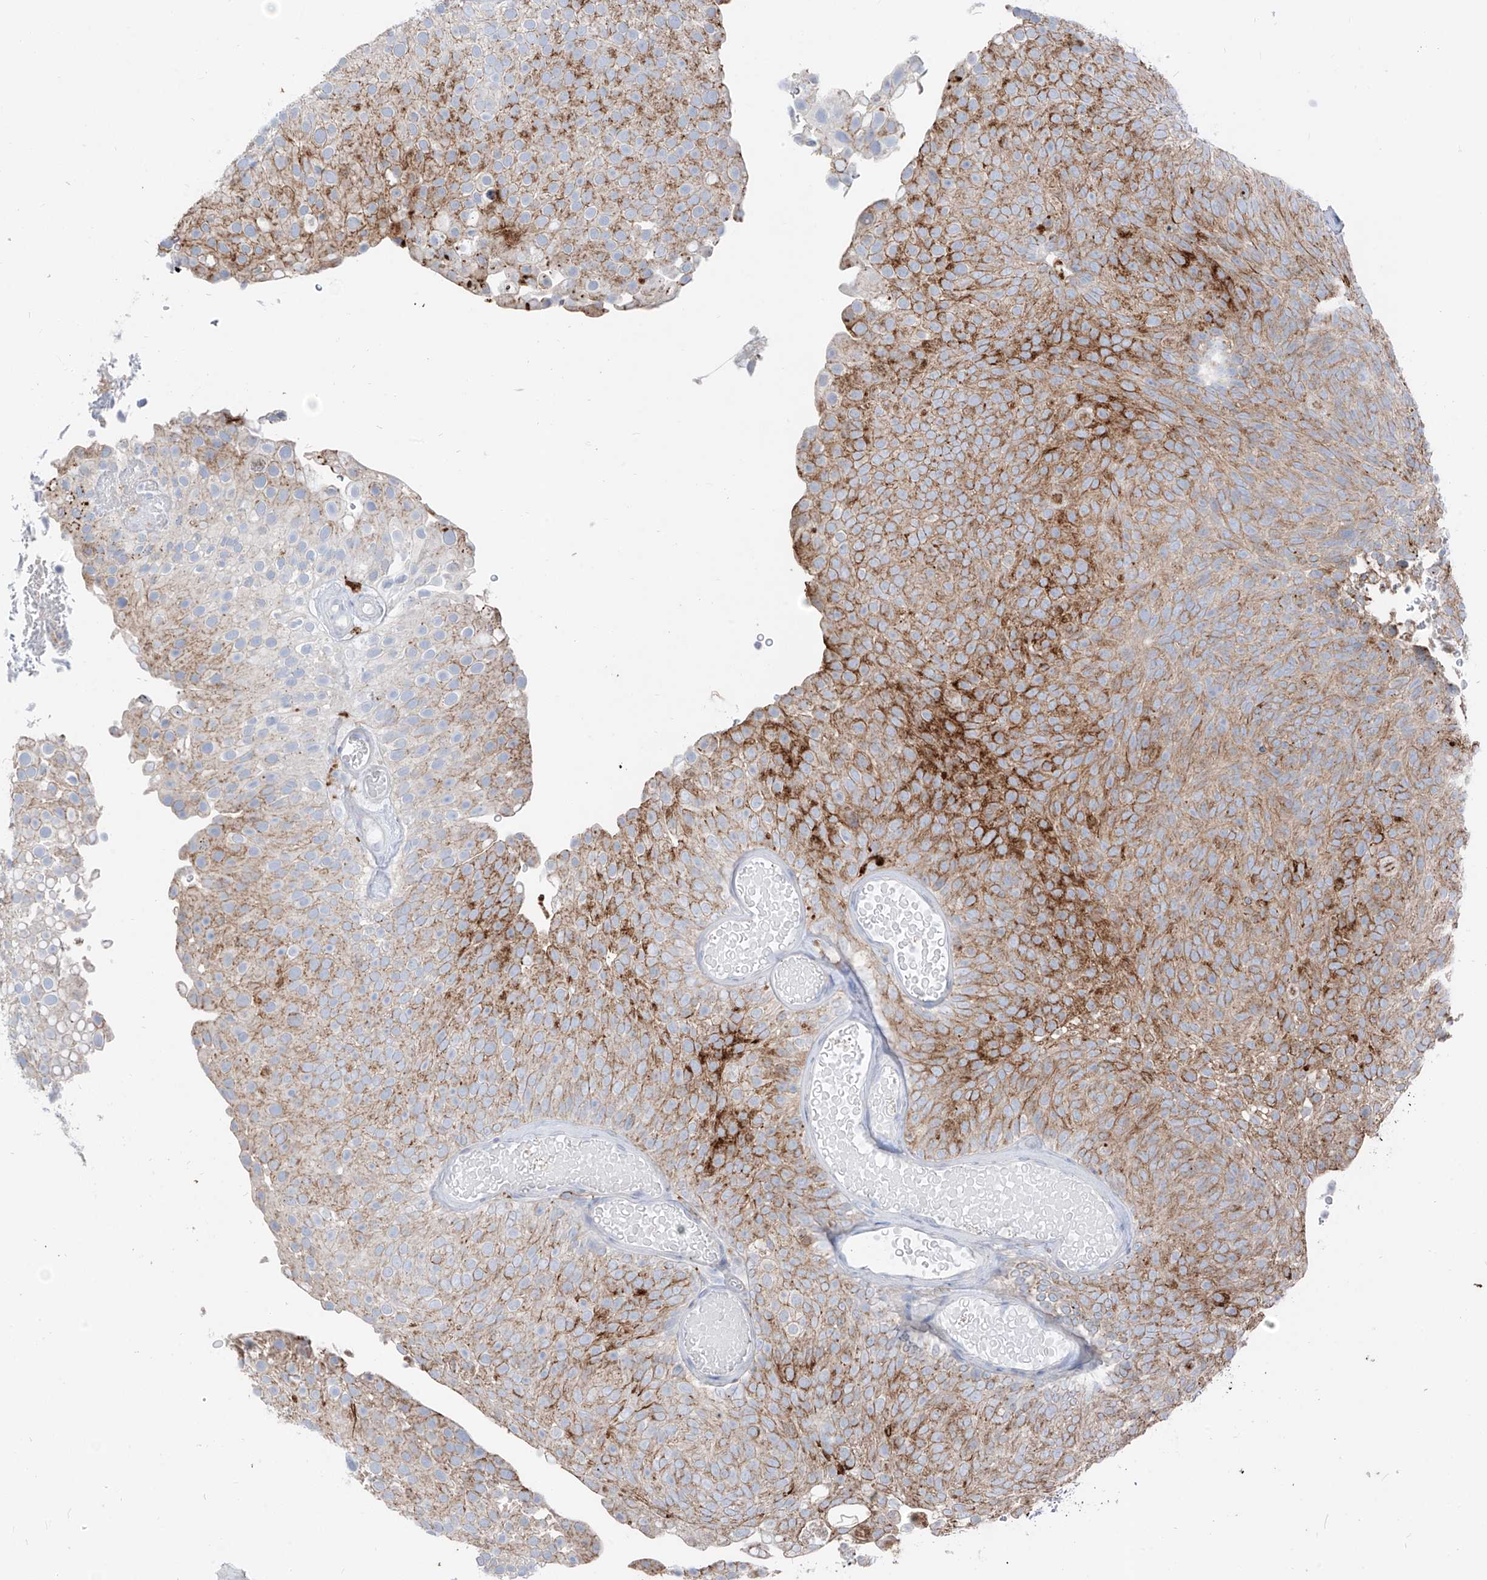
{"staining": {"intensity": "strong", "quantity": "25%-75%", "location": "cytoplasmic/membranous"}, "tissue": "urothelial cancer", "cell_type": "Tumor cells", "image_type": "cancer", "snomed": [{"axis": "morphology", "description": "Urothelial carcinoma, Low grade"}, {"axis": "topography", "description": "Urinary bladder"}], "caption": "Urothelial cancer tissue reveals strong cytoplasmic/membranous positivity in approximately 25%-75% of tumor cells Using DAB (brown) and hematoxylin (blue) stains, captured at high magnification using brightfield microscopy.", "gene": "GPR137C", "patient": {"sex": "male", "age": 78}}